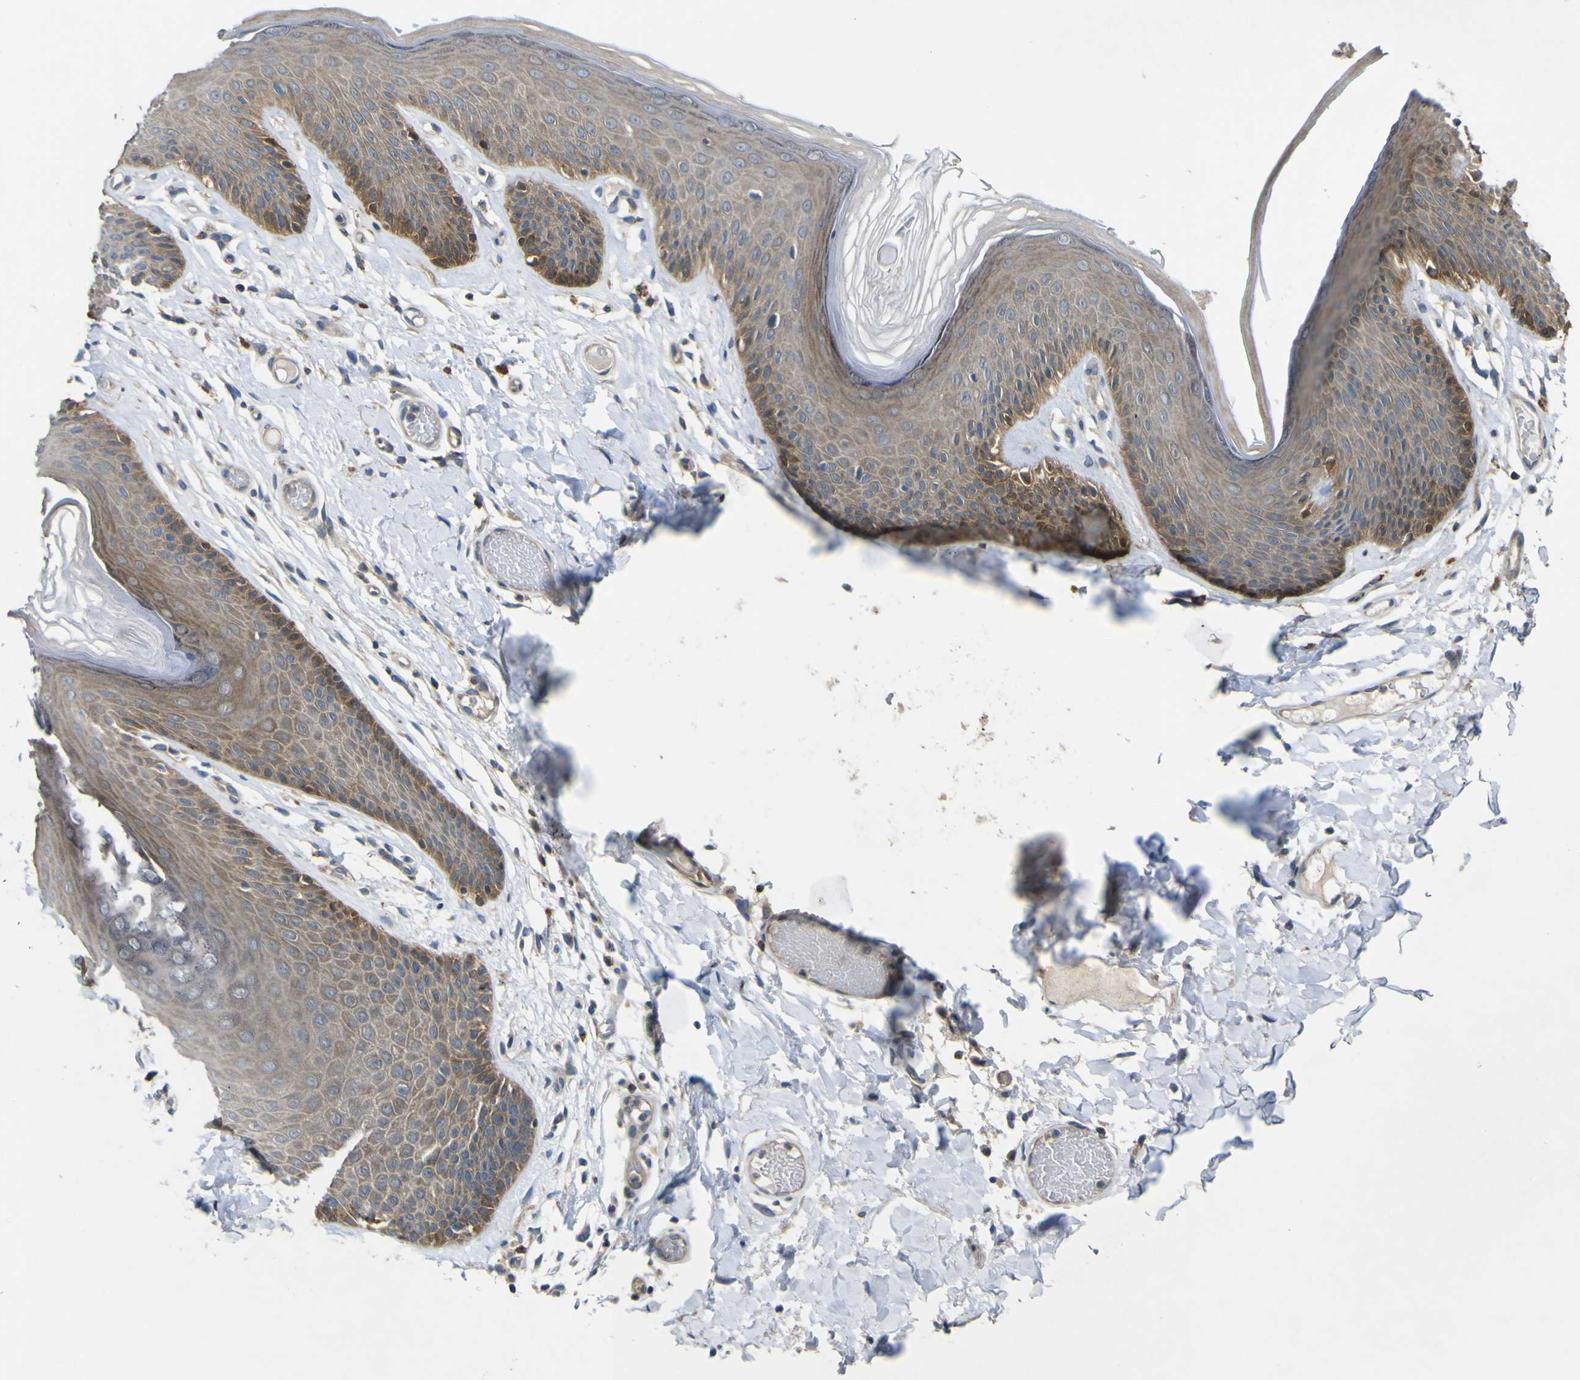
{"staining": {"intensity": "moderate", "quantity": ">75%", "location": "cytoplasmic/membranous"}, "tissue": "skin", "cell_type": "Epidermal cells", "image_type": "normal", "snomed": [{"axis": "morphology", "description": "Normal tissue, NOS"}, {"axis": "topography", "description": "Vulva"}], "caption": "Protein staining by IHC displays moderate cytoplasmic/membranous expression in approximately >75% of epidermal cells in unremarkable skin.", "gene": "EML2", "patient": {"sex": "female", "age": 73}}